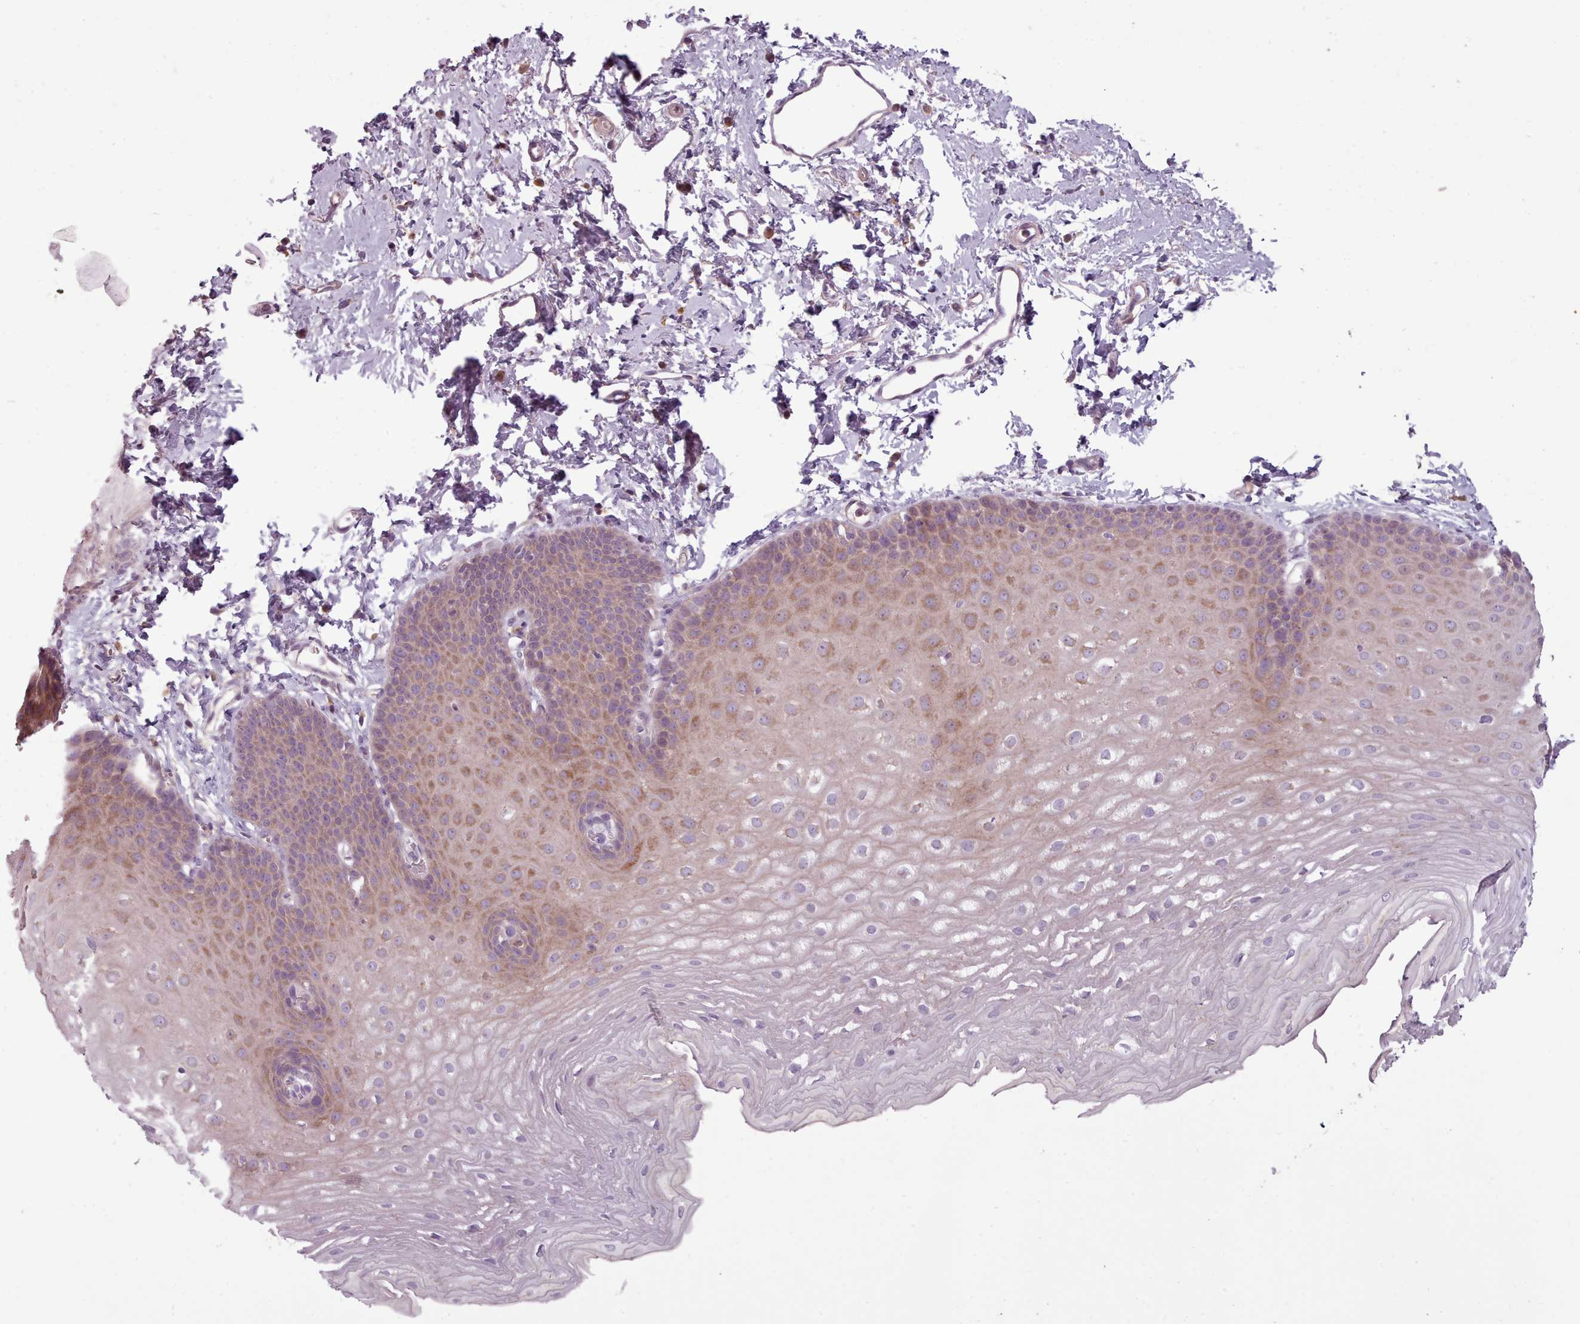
{"staining": {"intensity": "moderate", "quantity": "25%-75%", "location": "cytoplasmic/membranous"}, "tissue": "esophagus", "cell_type": "Squamous epithelial cells", "image_type": "normal", "snomed": [{"axis": "morphology", "description": "Normal tissue, NOS"}, {"axis": "topography", "description": "Esophagus"}], "caption": "Protein positivity by IHC exhibits moderate cytoplasmic/membranous expression in approximately 25%-75% of squamous epithelial cells in normal esophagus.", "gene": "LAPTM5", "patient": {"sex": "male", "age": 70}}